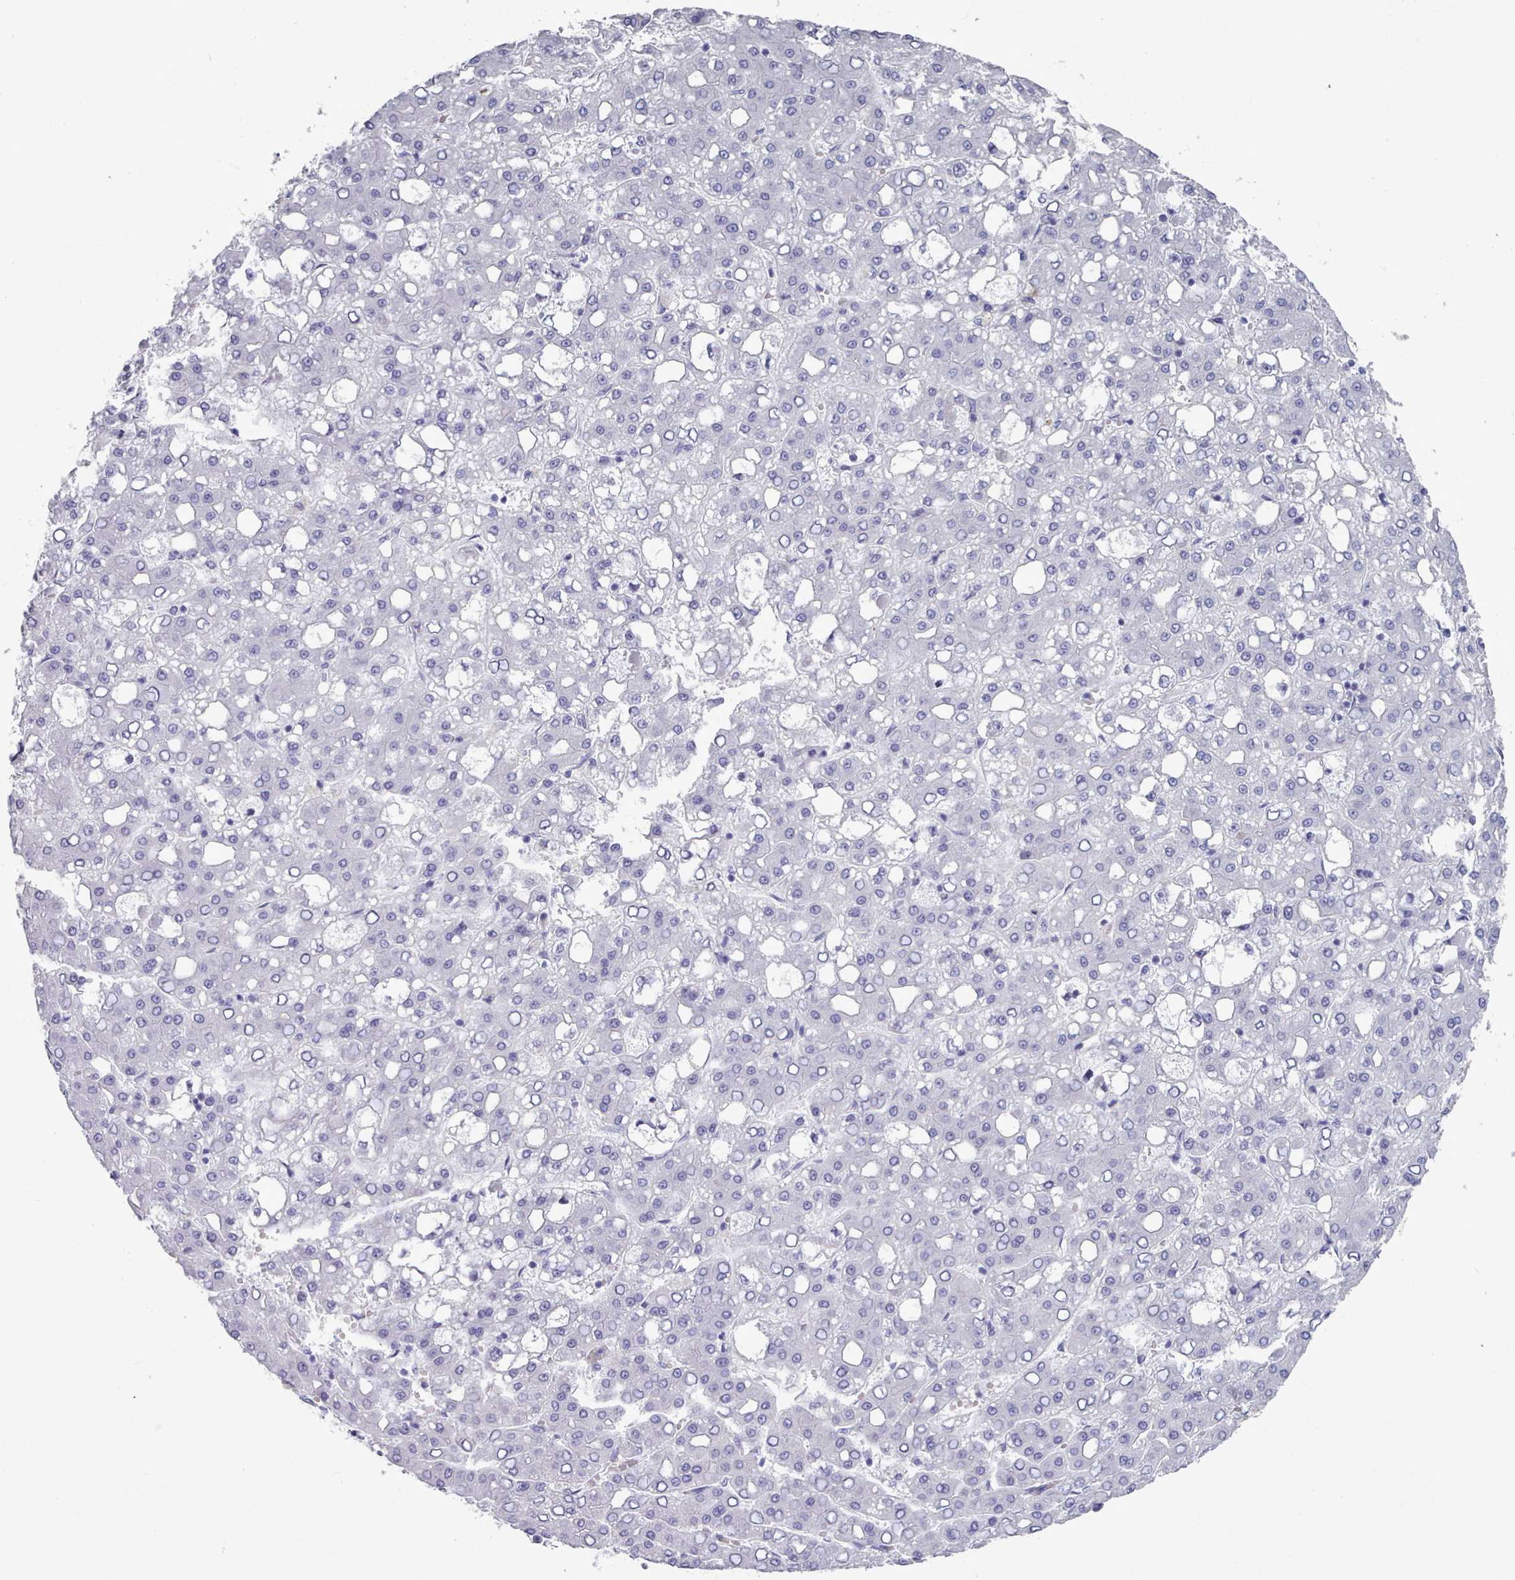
{"staining": {"intensity": "negative", "quantity": "none", "location": "none"}, "tissue": "liver cancer", "cell_type": "Tumor cells", "image_type": "cancer", "snomed": [{"axis": "morphology", "description": "Carcinoma, Hepatocellular, NOS"}, {"axis": "topography", "description": "Liver"}], "caption": "A high-resolution micrograph shows immunohistochemistry staining of liver cancer (hepatocellular carcinoma), which exhibits no significant positivity in tumor cells.", "gene": "FPGS", "patient": {"sex": "male", "age": 65}}